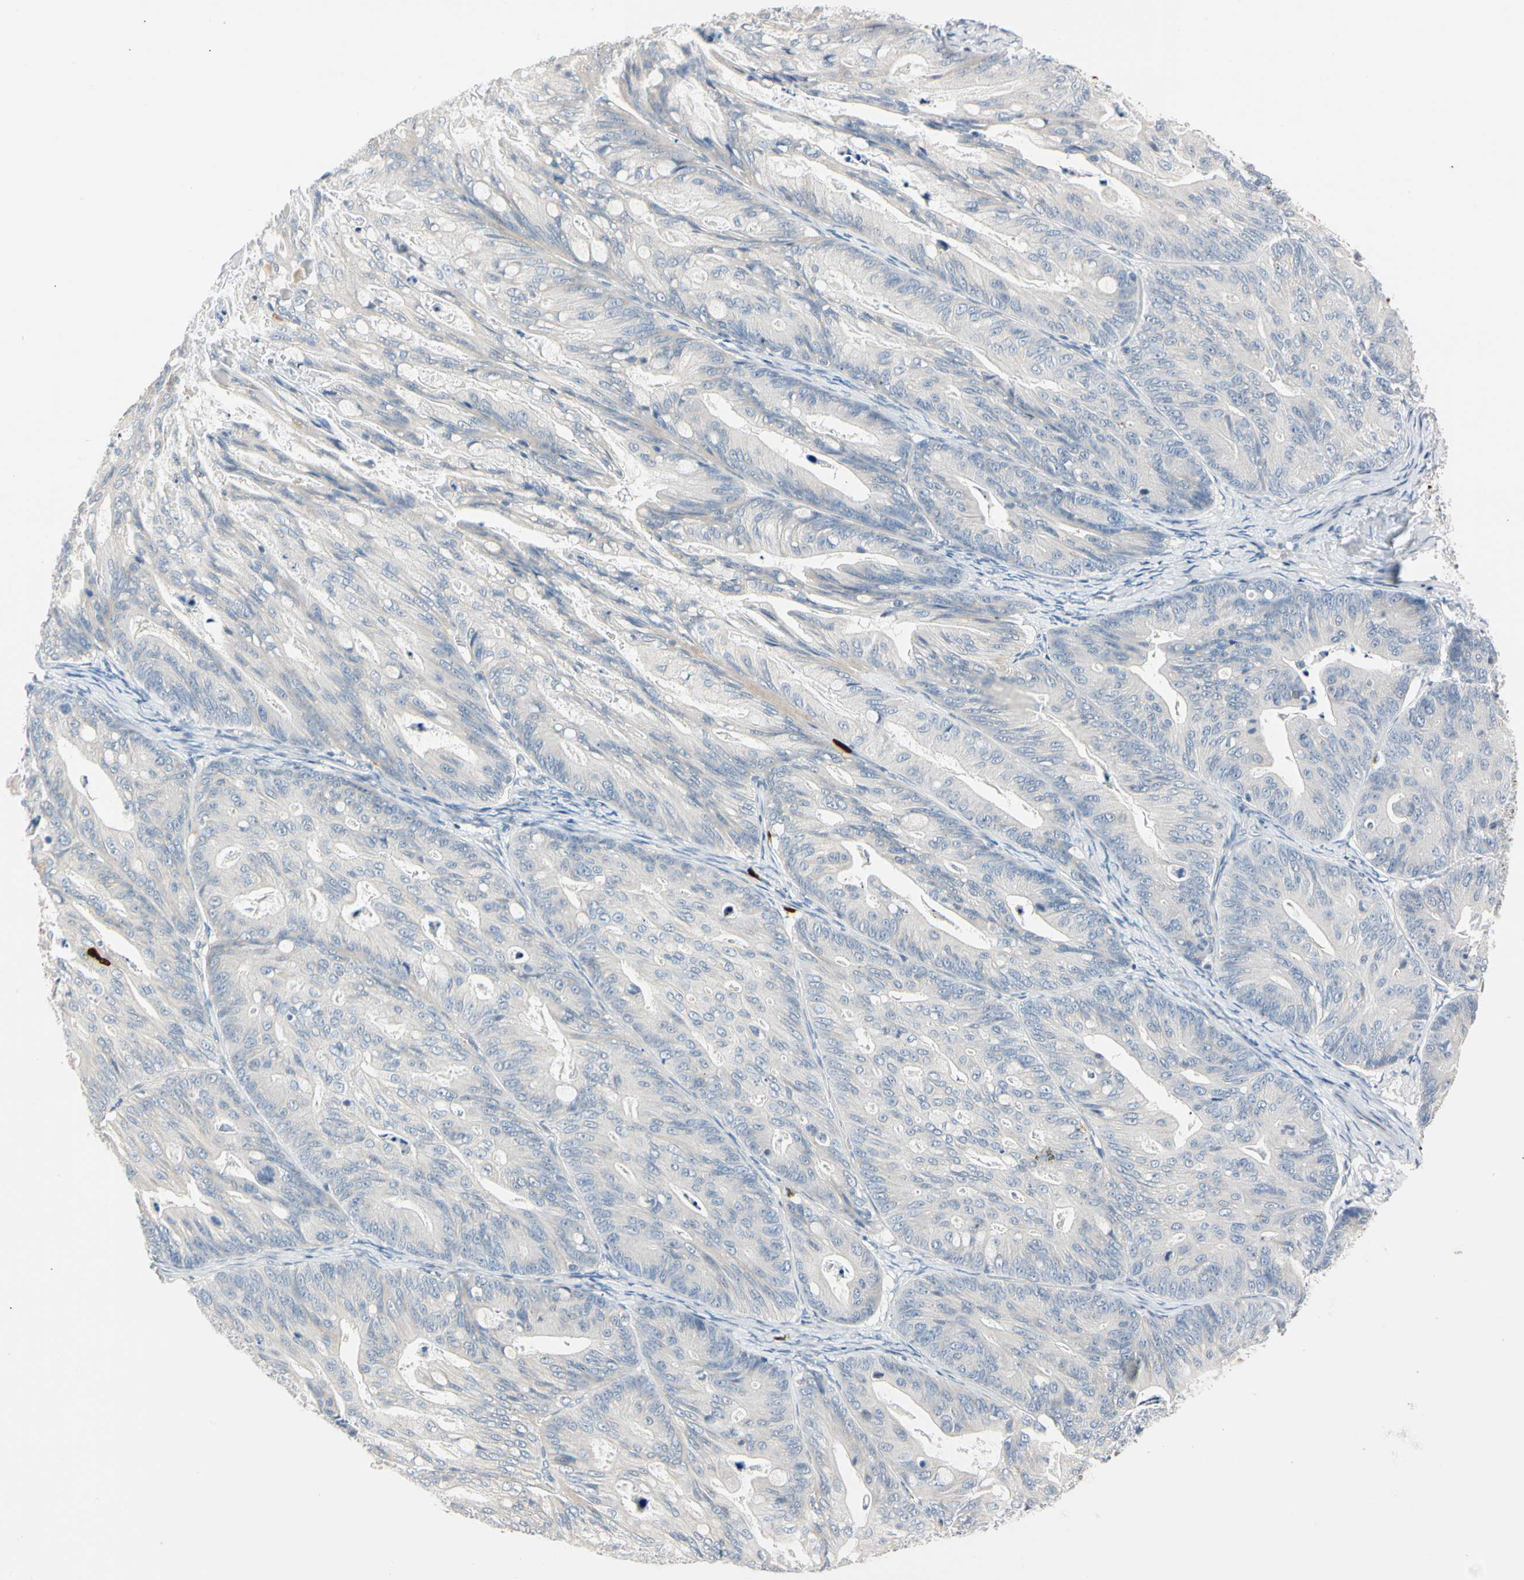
{"staining": {"intensity": "negative", "quantity": "none", "location": "none"}, "tissue": "ovarian cancer", "cell_type": "Tumor cells", "image_type": "cancer", "snomed": [{"axis": "morphology", "description": "Cystadenocarcinoma, mucinous, NOS"}, {"axis": "topography", "description": "Ovary"}], "caption": "Immunohistochemistry of human mucinous cystadenocarcinoma (ovarian) exhibits no expression in tumor cells.", "gene": "TRAF5", "patient": {"sex": "female", "age": 37}}